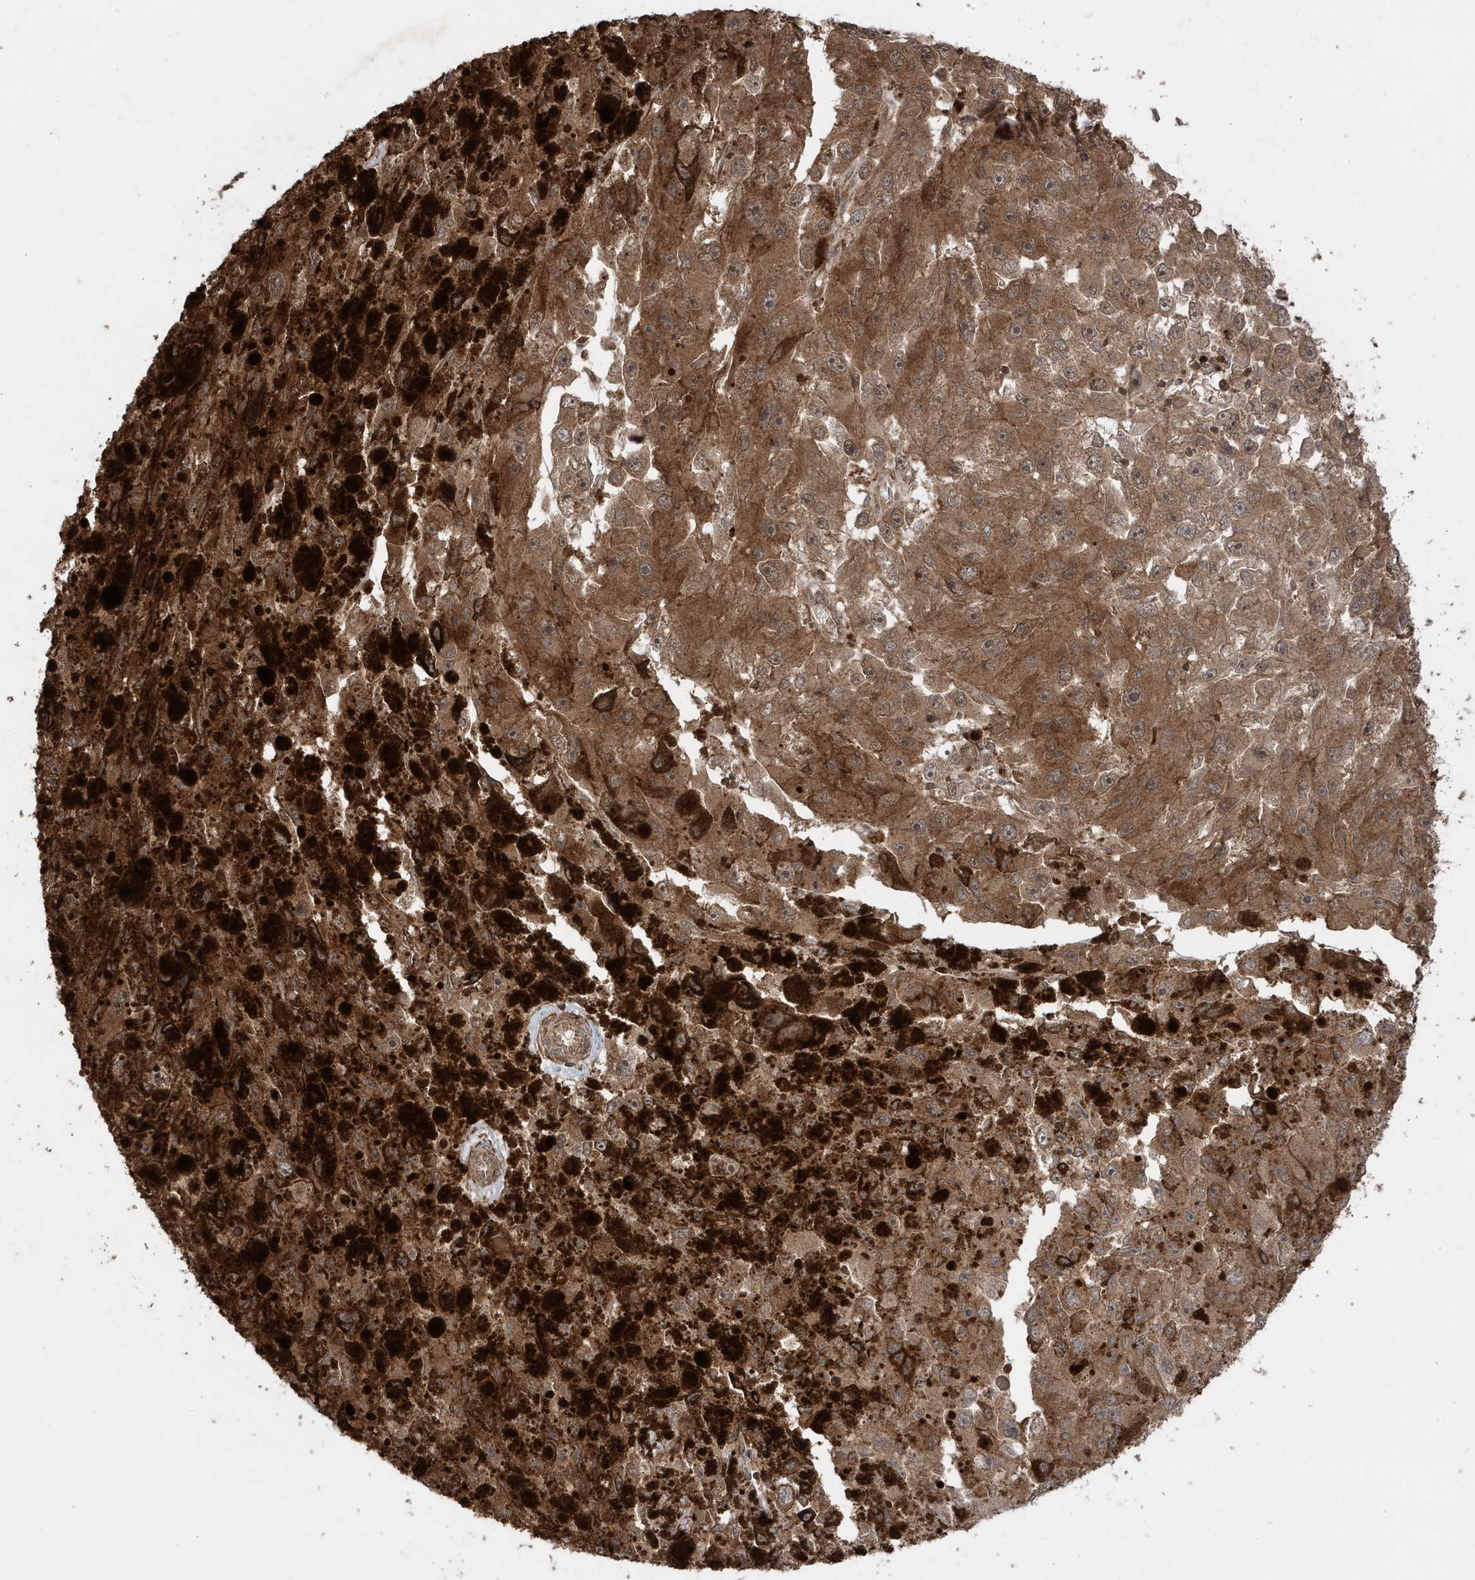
{"staining": {"intensity": "moderate", "quantity": ">75%", "location": "cytoplasmic/membranous"}, "tissue": "melanoma", "cell_type": "Tumor cells", "image_type": "cancer", "snomed": [{"axis": "morphology", "description": "Malignant melanoma, NOS"}, {"axis": "topography", "description": "Skin"}], "caption": "Melanoma was stained to show a protein in brown. There is medium levels of moderate cytoplasmic/membranous expression in approximately >75% of tumor cells.", "gene": "ASAP1", "patient": {"sex": "female", "age": 104}}